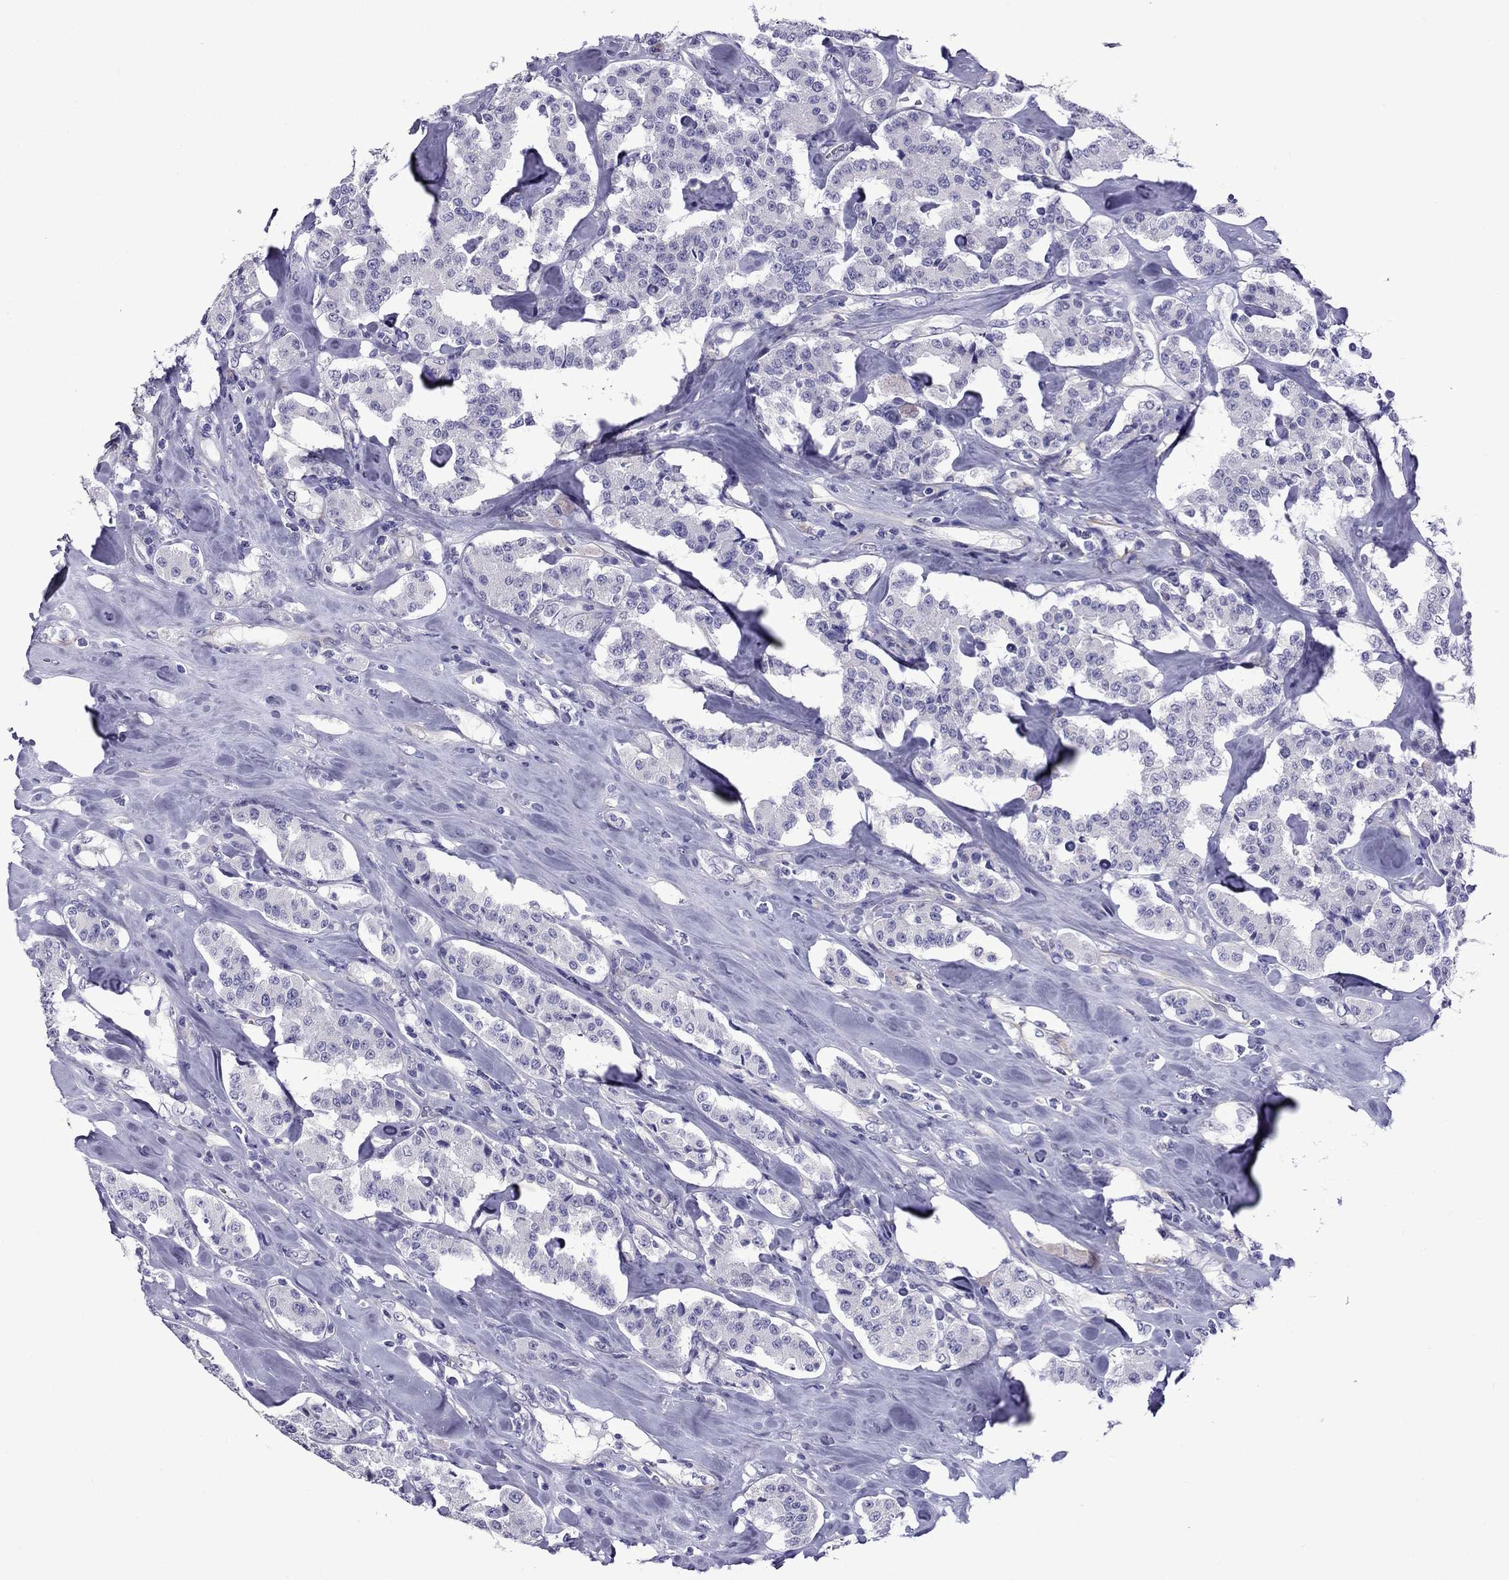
{"staining": {"intensity": "negative", "quantity": "none", "location": "none"}, "tissue": "carcinoid", "cell_type": "Tumor cells", "image_type": "cancer", "snomed": [{"axis": "morphology", "description": "Carcinoid, malignant, NOS"}, {"axis": "topography", "description": "Pancreas"}], "caption": "Tumor cells show no significant protein expression in malignant carcinoid.", "gene": "CHRNA5", "patient": {"sex": "male", "age": 41}}